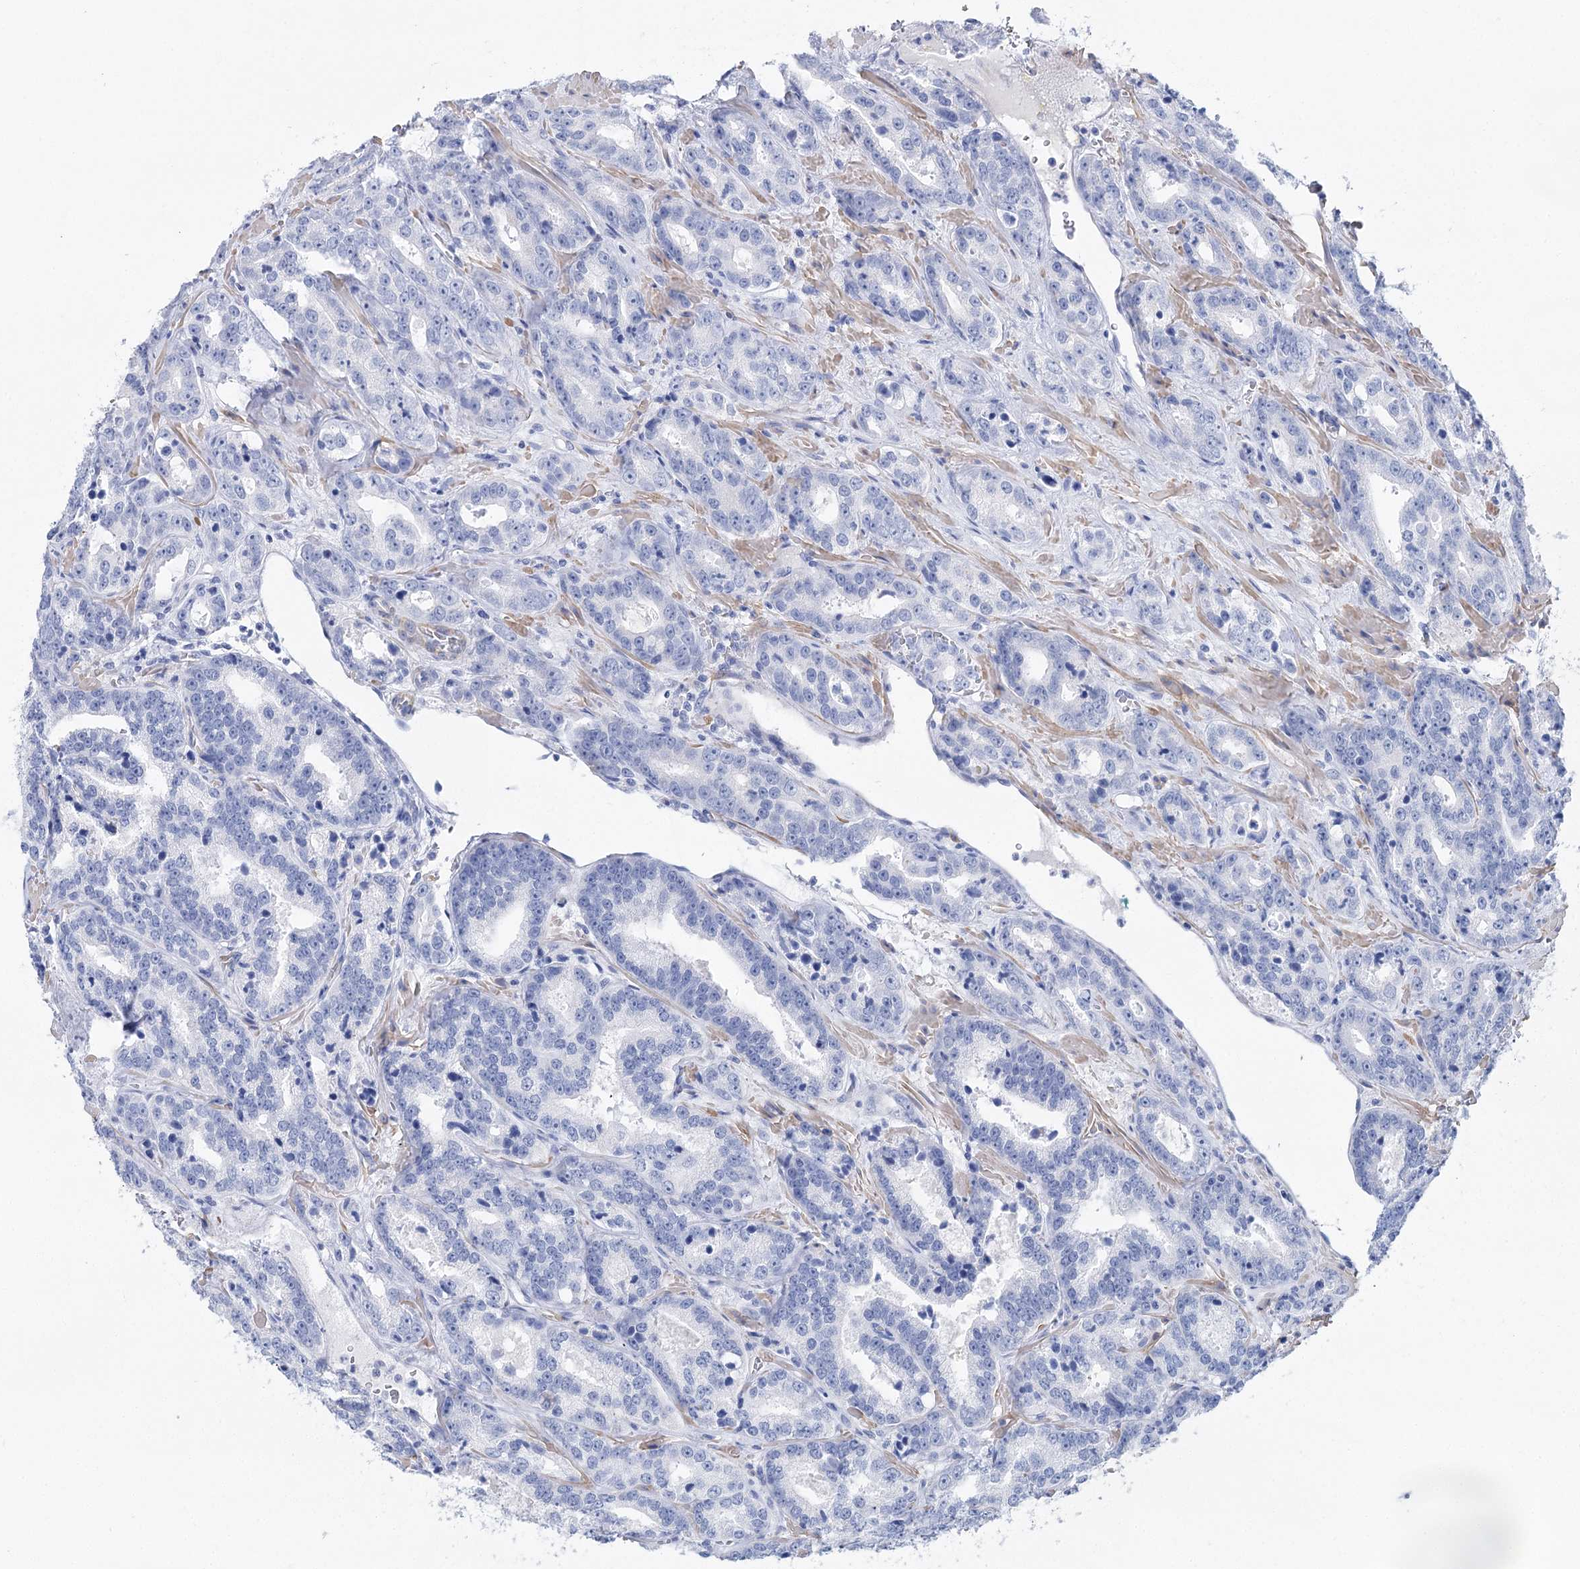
{"staining": {"intensity": "negative", "quantity": "none", "location": "none"}, "tissue": "prostate cancer", "cell_type": "Tumor cells", "image_type": "cancer", "snomed": [{"axis": "morphology", "description": "Adenocarcinoma, High grade"}, {"axis": "topography", "description": "Prostate"}], "caption": "High power microscopy histopathology image of an IHC histopathology image of adenocarcinoma (high-grade) (prostate), revealing no significant positivity in tumor cells. (DAB immunohistochemistry visualized using brightfield microscopy, high magnification).", "gene": "CSN3", "patient": {"sex": "male", "age": 62}}